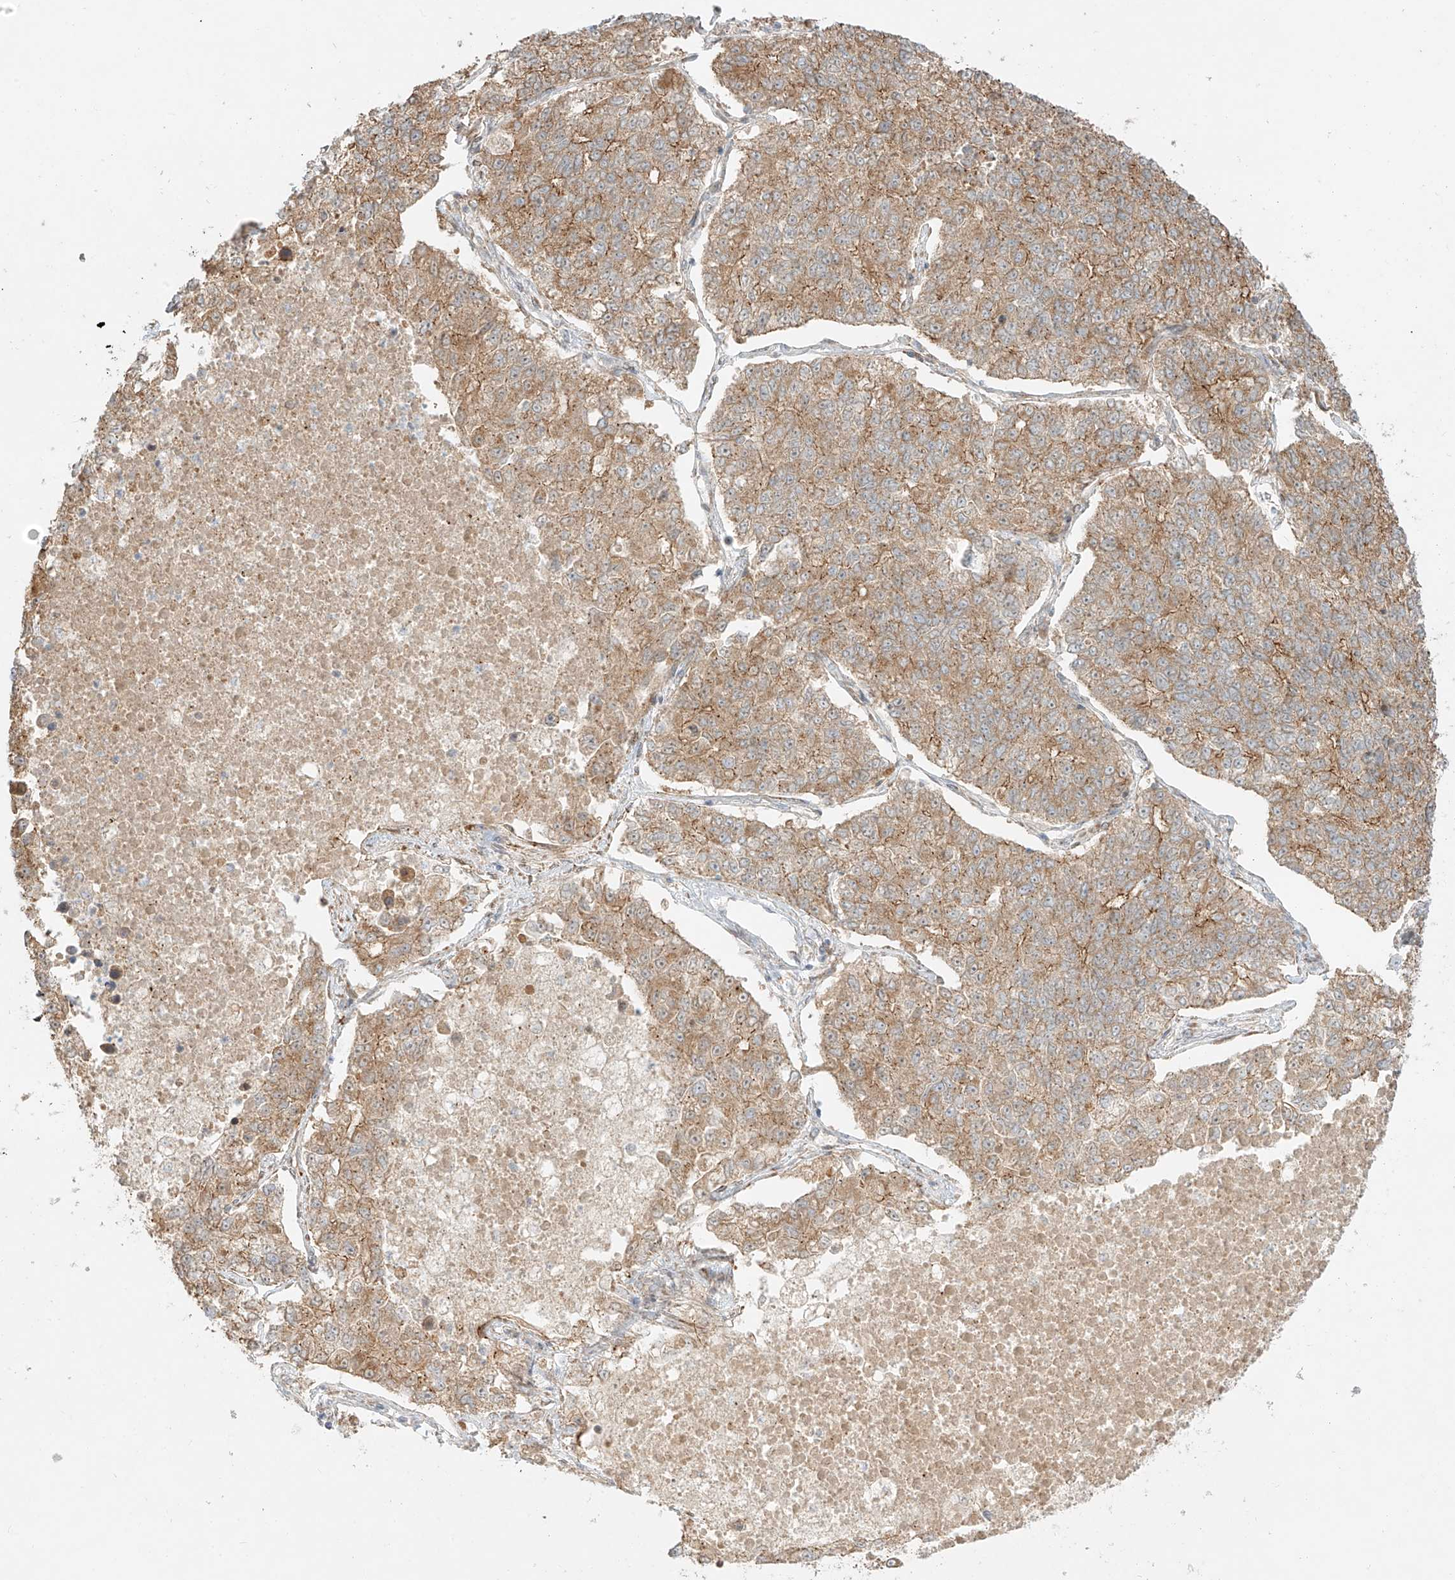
{"staining": {"intensity": "moderate", "quantity": ">75%", "location": "cytoplasmic/membranous"}, "tissue": "lung cancer", "cell_type": "Tumor cells", "image_type": "cancer", "snomed": [{"axis": "morphology", "description": "Adenocarcinoma, NOS"}, {"axis": "topography", "description": "Lung"}], "caption": "Brown immunohistochemical staining in lung cancer exhibits moderate cytoplasmic/membranous positivity in approximately >75% of tumor cells.", "gene": "ZNF287", "patient": {"sex": "male", "age": 49}}